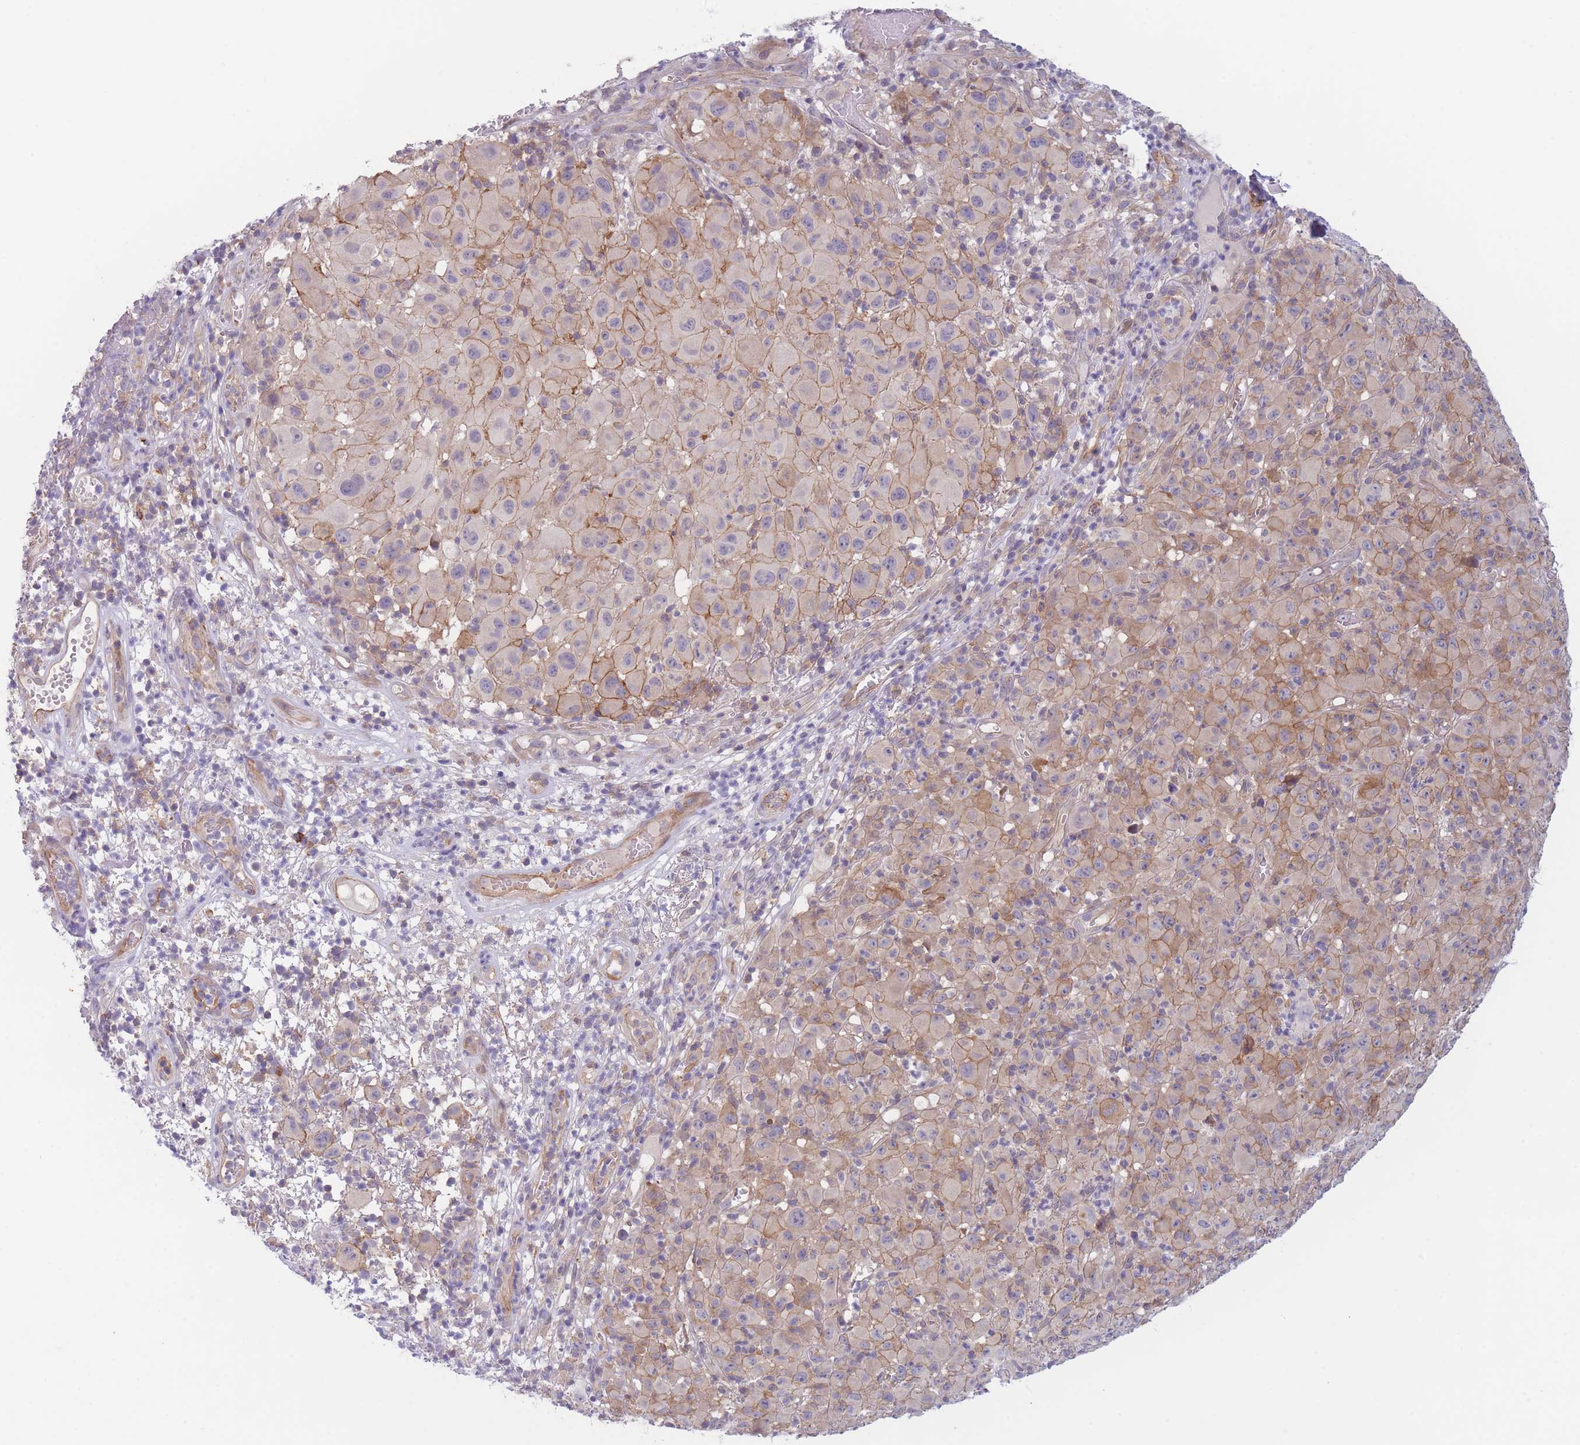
{"staining": {"intensity": "moderate", "quantity": "25%-75%", "location": "cytoplasmic/membranous"}, "tissue": "melanoma", "cell_type": "Tumor cells", "image_type": "cancer", "snomed": [{"axis": "morphology", "description": "Malignant melanoma, NOS"}, {"axis": "topography", "description": "Skin"}], "caption": "Malignant melanoma stained with DAB (3,3'-diaminobenzidine) immunohistochemistry reveals medium levels of moderate cytoplasmic/membranous staining in about 25%-75% of tumor cells.", "gene": "WDR93", "patient": {"sex": "male", "age": 73}}